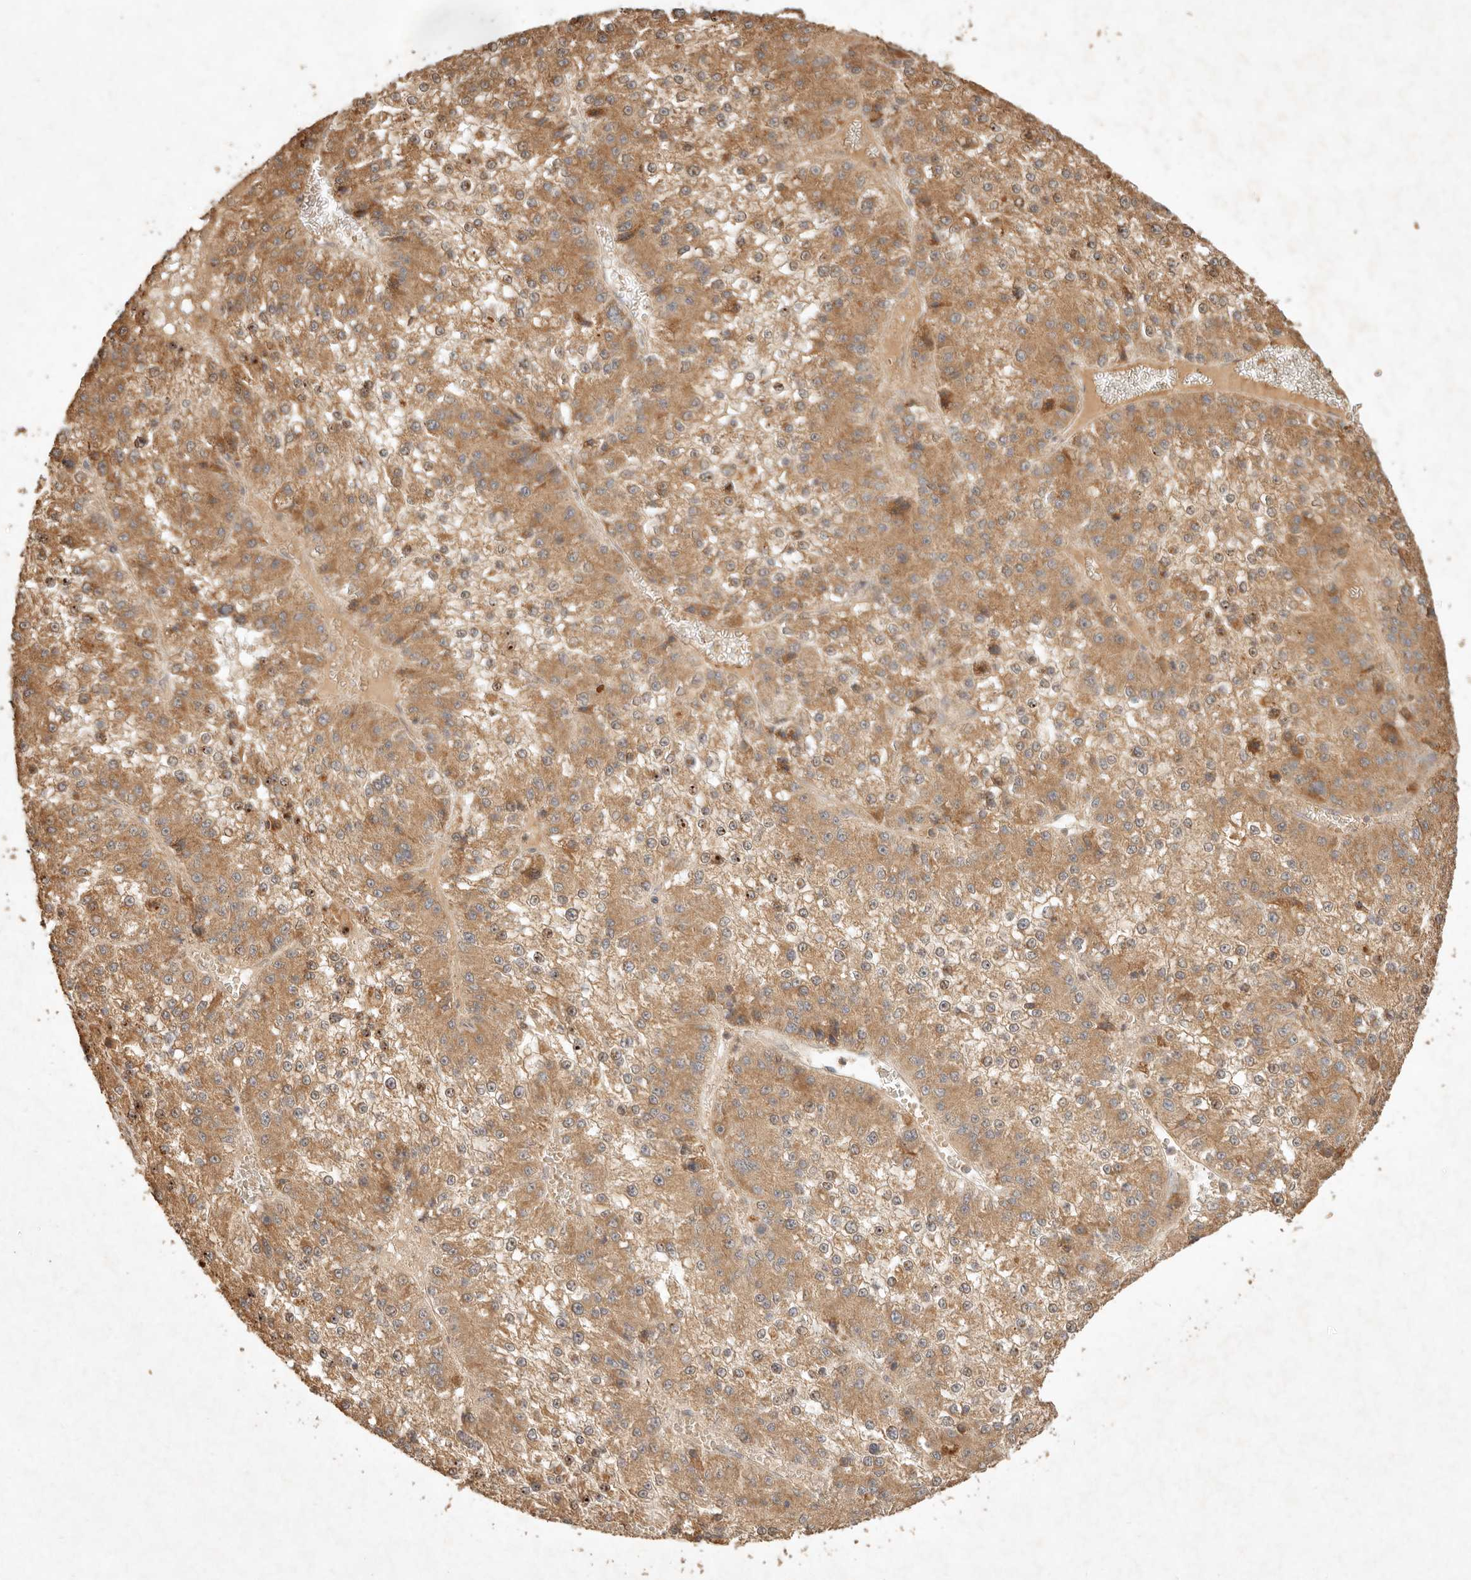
{"staining": {"intensity": "moderate", "quantity": ">75%", "location": "cytoplasmic/membranous"}, "tissue": "liver cancer", "cell_type": "Tumor cells", "image_type": "cancer", "snomed": [{"axis": "morphology", "description": "Carcinoma, Hepatocellular, NOS"}, {"axis": "topography", "description": "Liver"}], "caption": "The photomicrograph shows staining of liver hepatocellular carcinoma, revealing moderate cytoplasmic/membranous protein expression (brown color) within tumor cells.", "gene": "CLEC4C", "patient": {"sex": "female", "age": 73}}